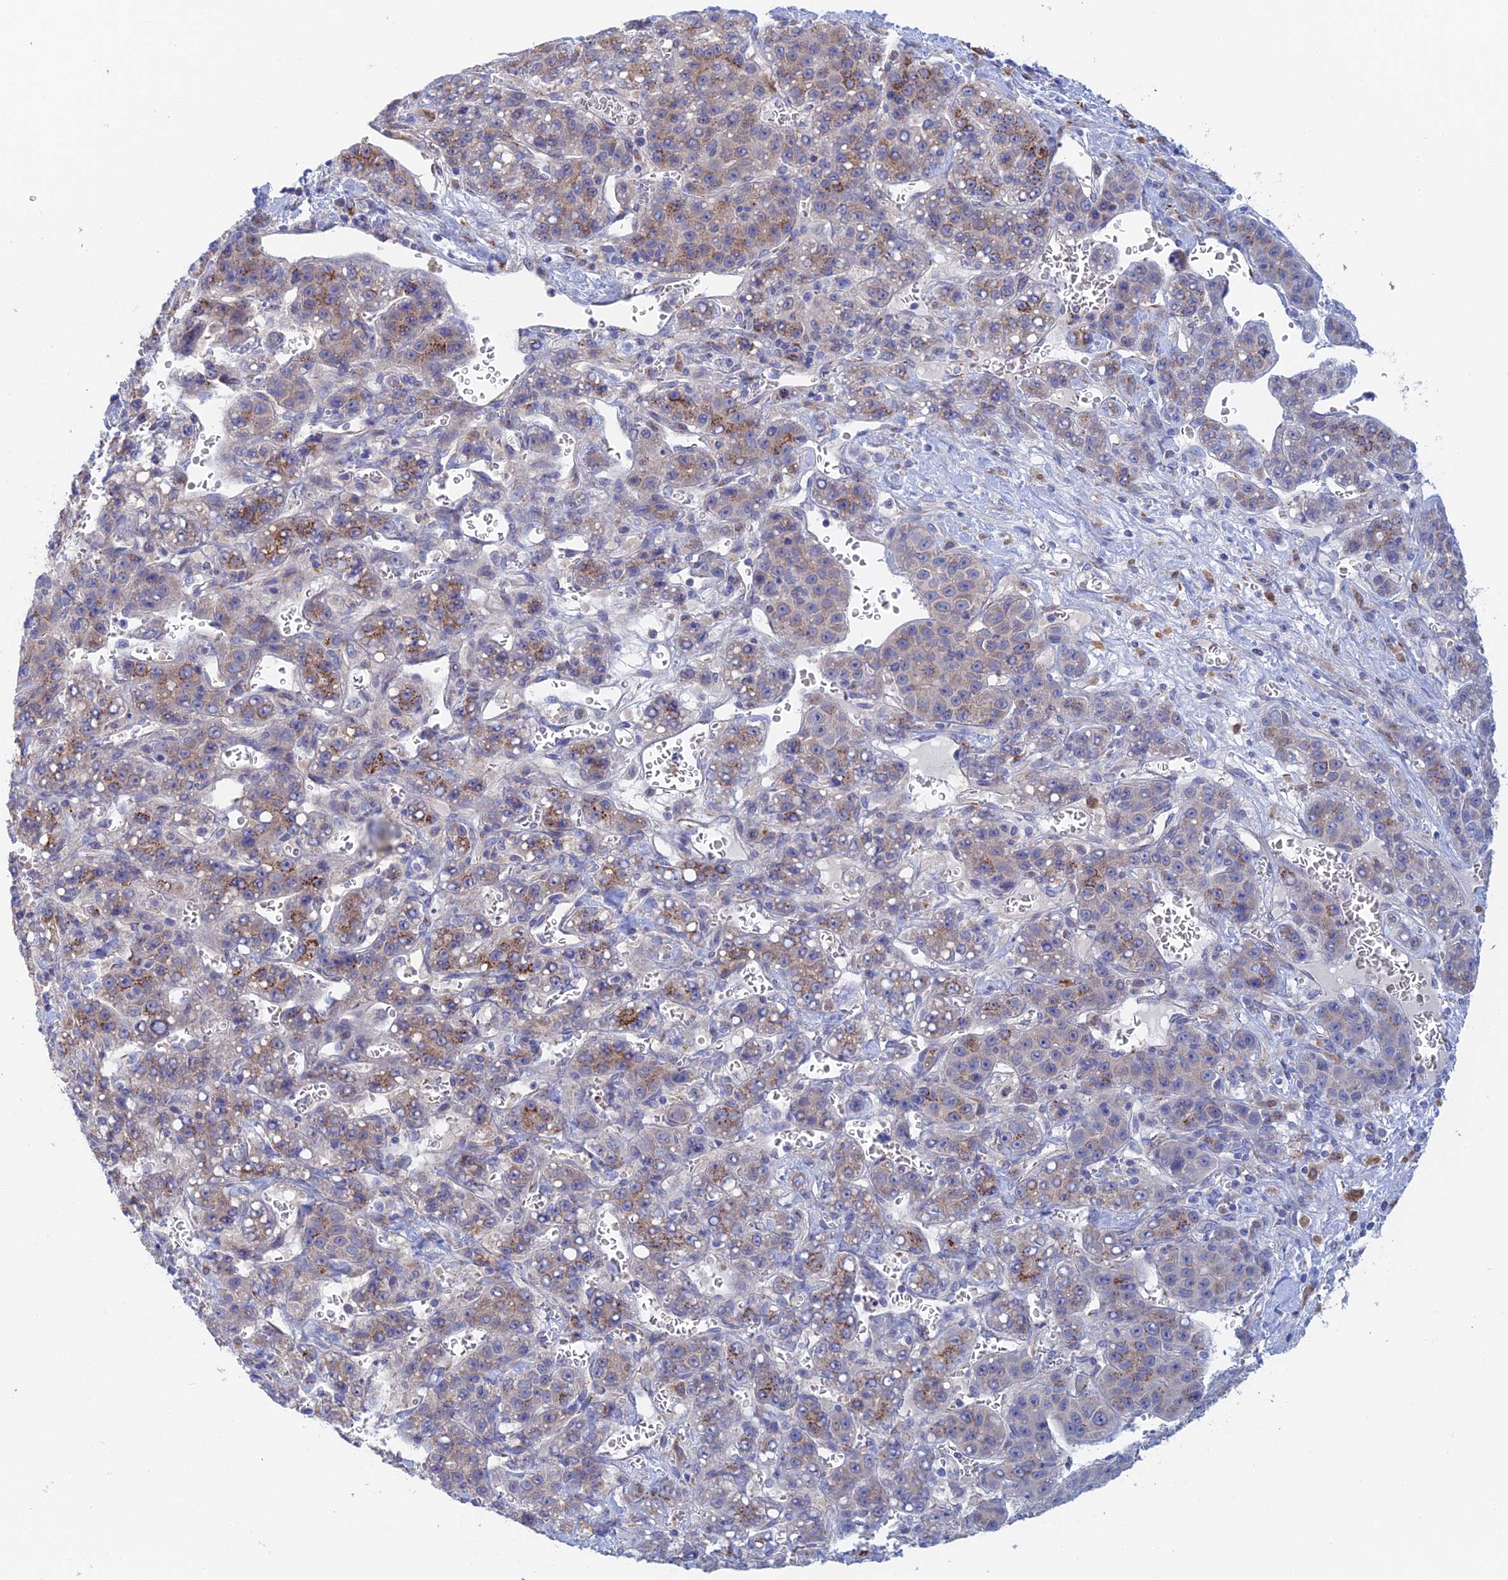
{"staining": {"intensity": "moderate", "quantity": "25%-75%", "location": "cytoplasmic/membranous"}, "tissue": "liver cancer", "cell_type": "Tumor cells", "image_type": "cancer", "snomed": [{"axis": "morphology", "description": "Carcinoma, Hepatocellular, NOS"}, {"axis": "topography", "description": "Liver"}], "caption": "Brown immunohistochemical staining in liver cancer (hepatocellular carcinoma) demonstrates moderate cytoplasmic/membranous expression in approximately 25%-75% of tumor cells.", "gene": "SLC24A3", "patient": {"sex": "female", "age": 53}}